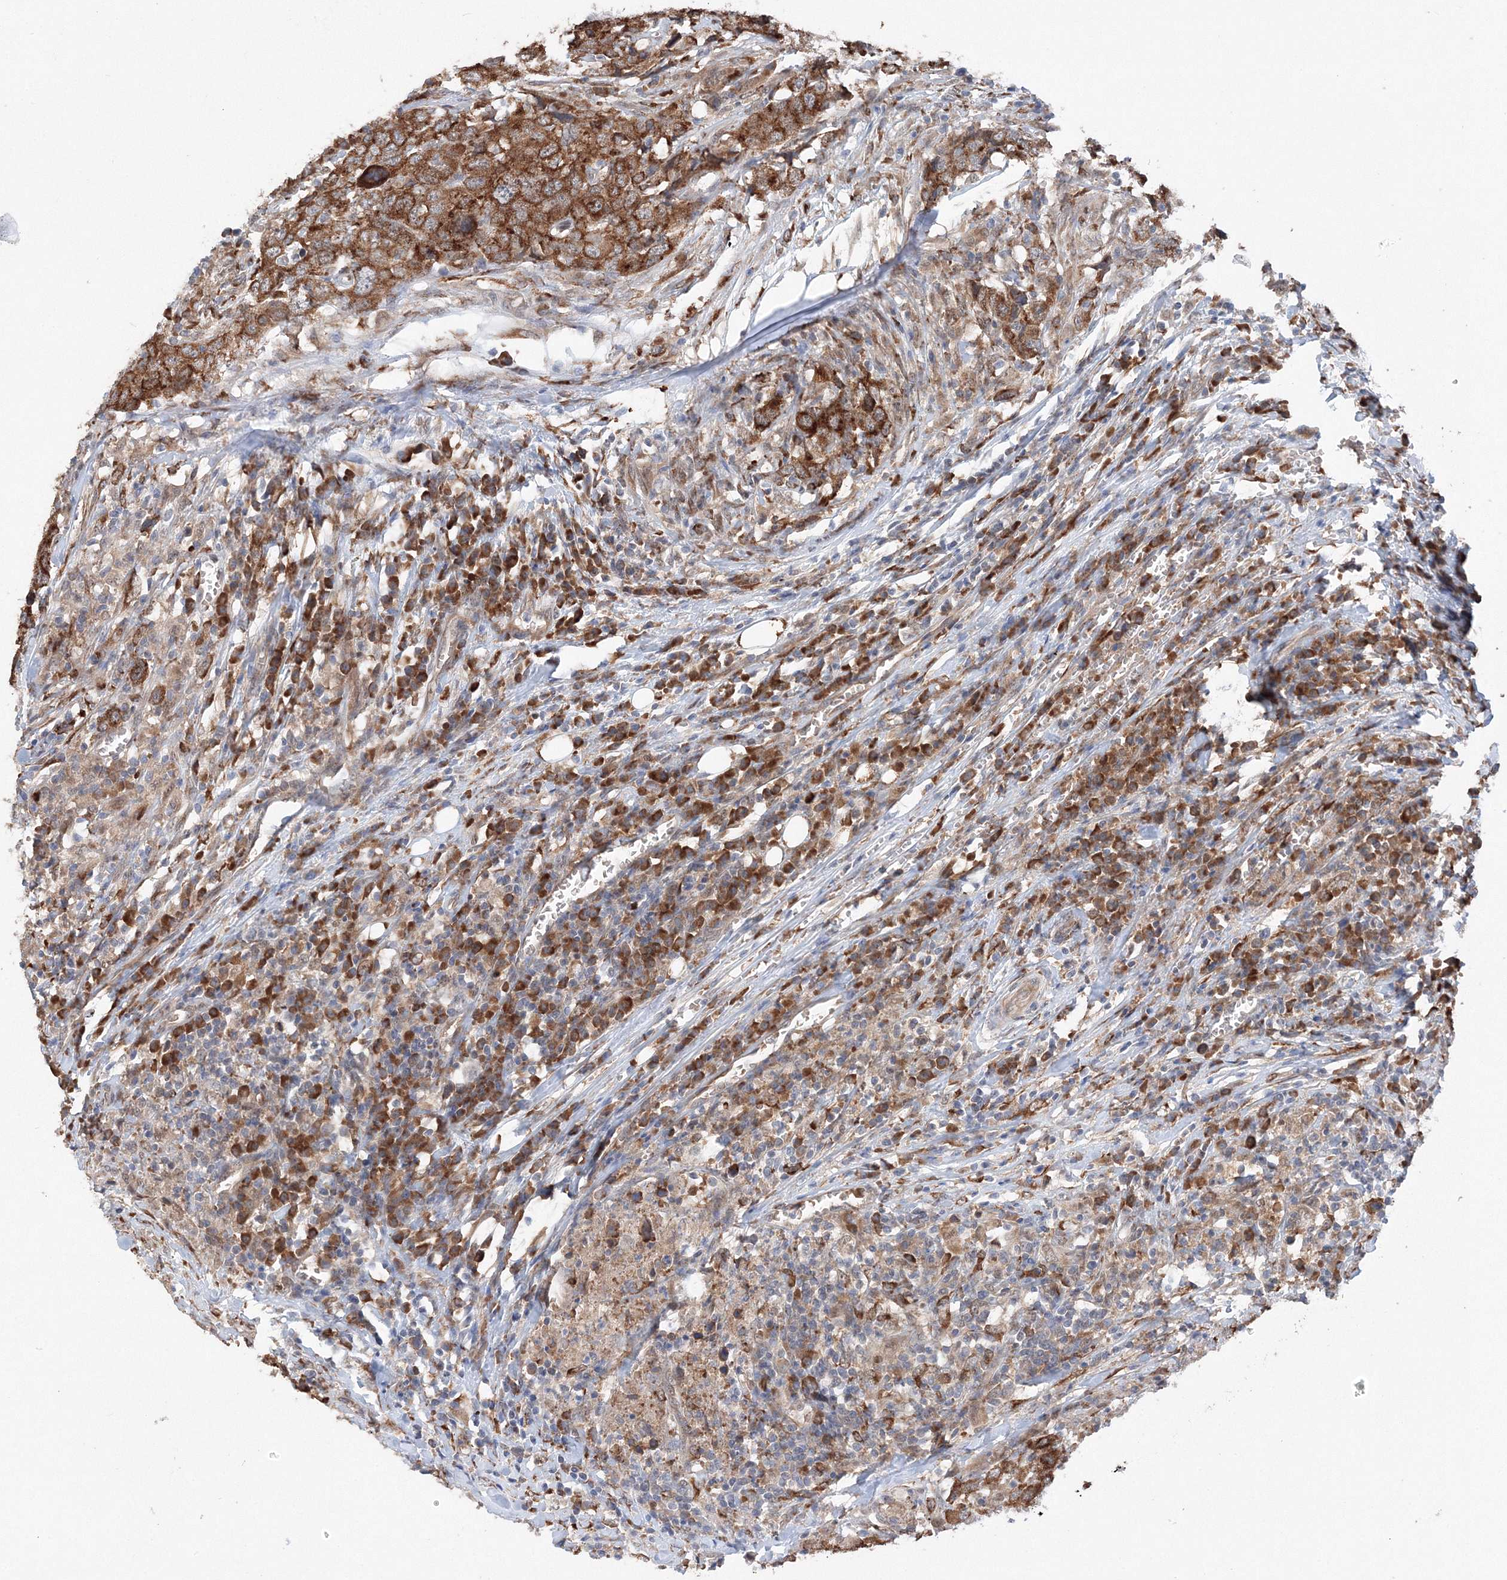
{"staining": {"intensity": "moderate", "quantity": ">75%", "location": "cytoplasmic/membranous"}, "tissue": "head and neck cancer", "cell_type": "Tumor cells", "image_type": "cancer", "snomed": [{"axis": "morphology", "description": "Squamous cell carcinoma, NOS"}, {"axis": "topography", "description": "Head-Neck"}], "caption": "This photomicrograph exhibits immunohistochemistry (IHC) staining of human head and neck cancer, with medium moderate cytoplasmic/membranous expression in approximately >75% of tumor cells.", "gene": "DIS3L2", "patient": {"sex": "male", "age": 66}}